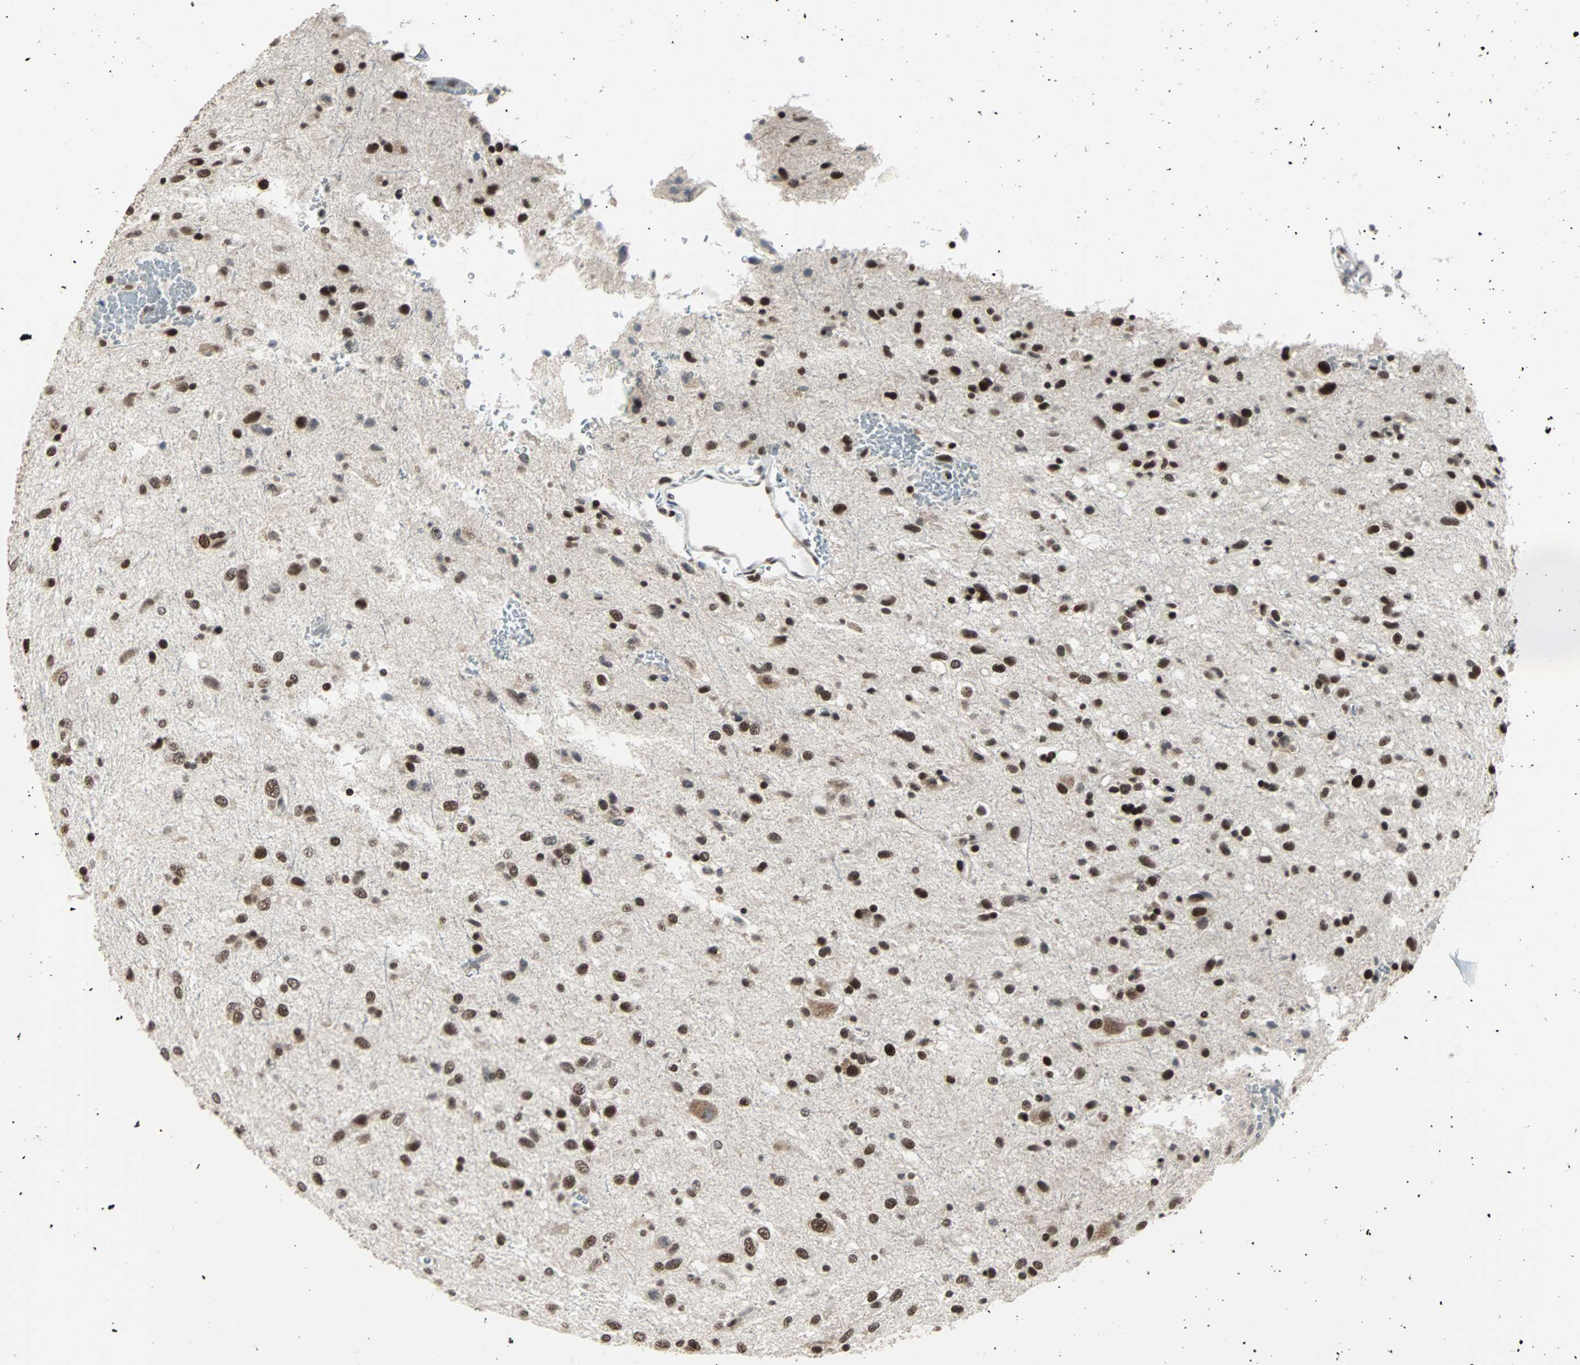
{"staining": {"intensity": "strong", "quantity": ">75%", "location": "nuclear"}, "tissue": "glioma", "cell_type": "Tumor cells", "image_type": "cancer", "snomed": [{"axis": "morphology", "description": "Glioma, malignant, Low grade"}, {"axis": "topography", "description": "Brain"}], "caption": "The micrograph reveals staining of malignant glioma (low-grade), revealing strong nuclear protein staining (brown color) within tumor cells. Nuclei are stained in blue.", "gene": "TERF2IP", "patient": {"sex": "male", "age": 77}}